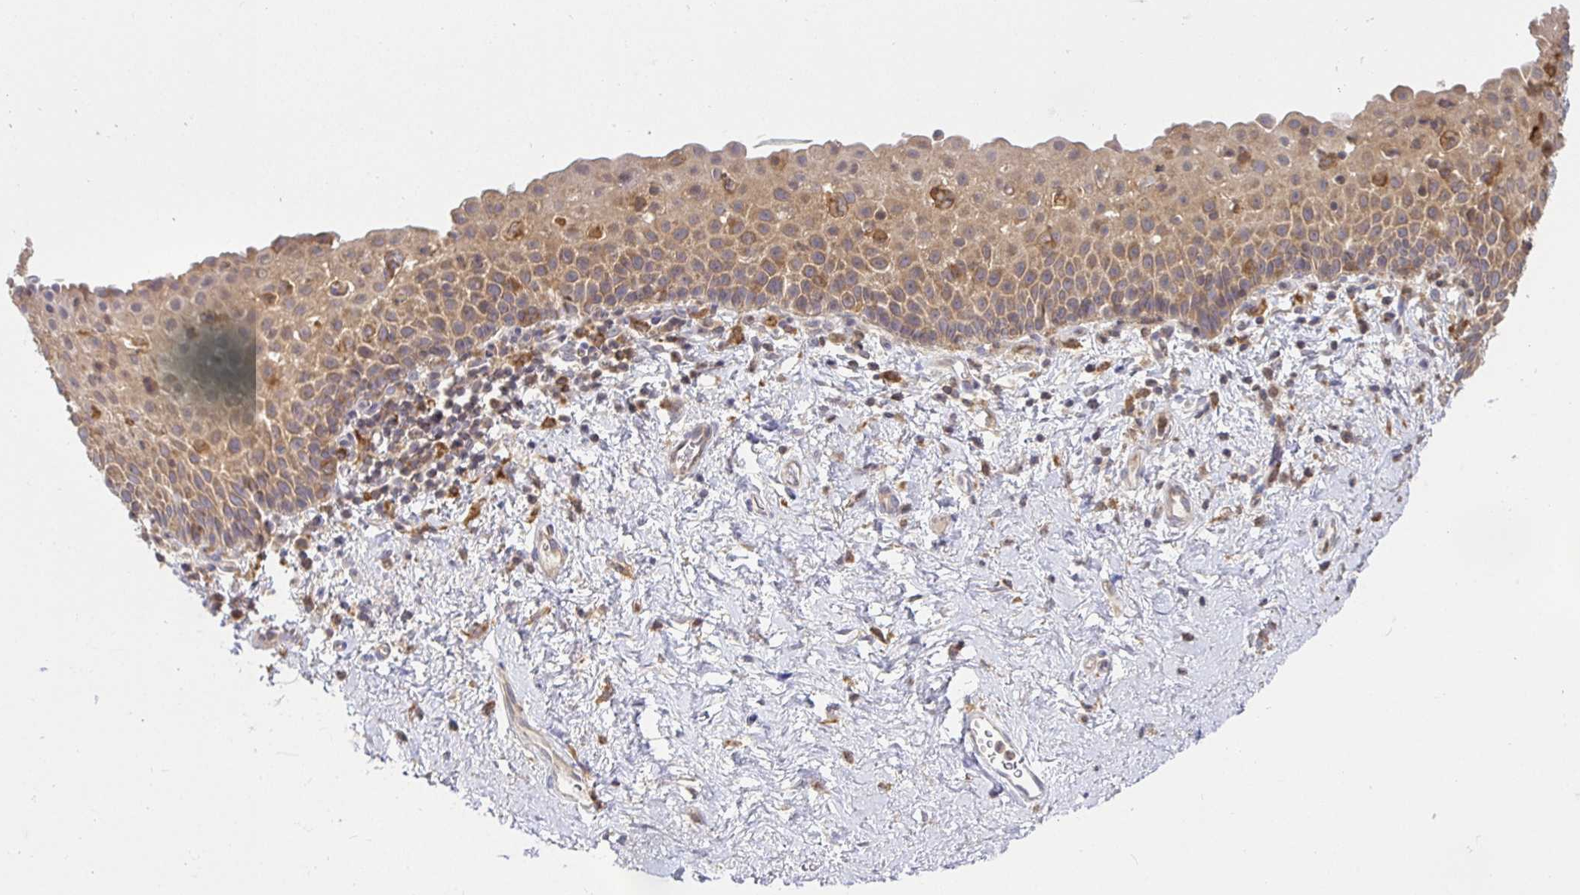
{"staining": {"intensity": "moderate", "quantity": "25%-75%", "location": "cytoplasmic/membranous"}, "tissue": "vagina", "cell_type": "Squamous epithelial cells", "image_type": "normal", "snomed": [{"axis": "morphology", "description": "Normal tissue, NOS"}, {"axis": "topography", "description": "Vagina"}], "caption": "Immunohistochemistry image of normal vagina: vagina stained using immunohistochemistry (IHC) reveals medium levels of moderate protein expression localized specifically in the cytoplasmic/membranous of squamous epithelial cells, appearing as a cytoplasmic/membranous brown color.", "gene": "ATP6V1F", "patient": {"sex": "female", "age": 61}}